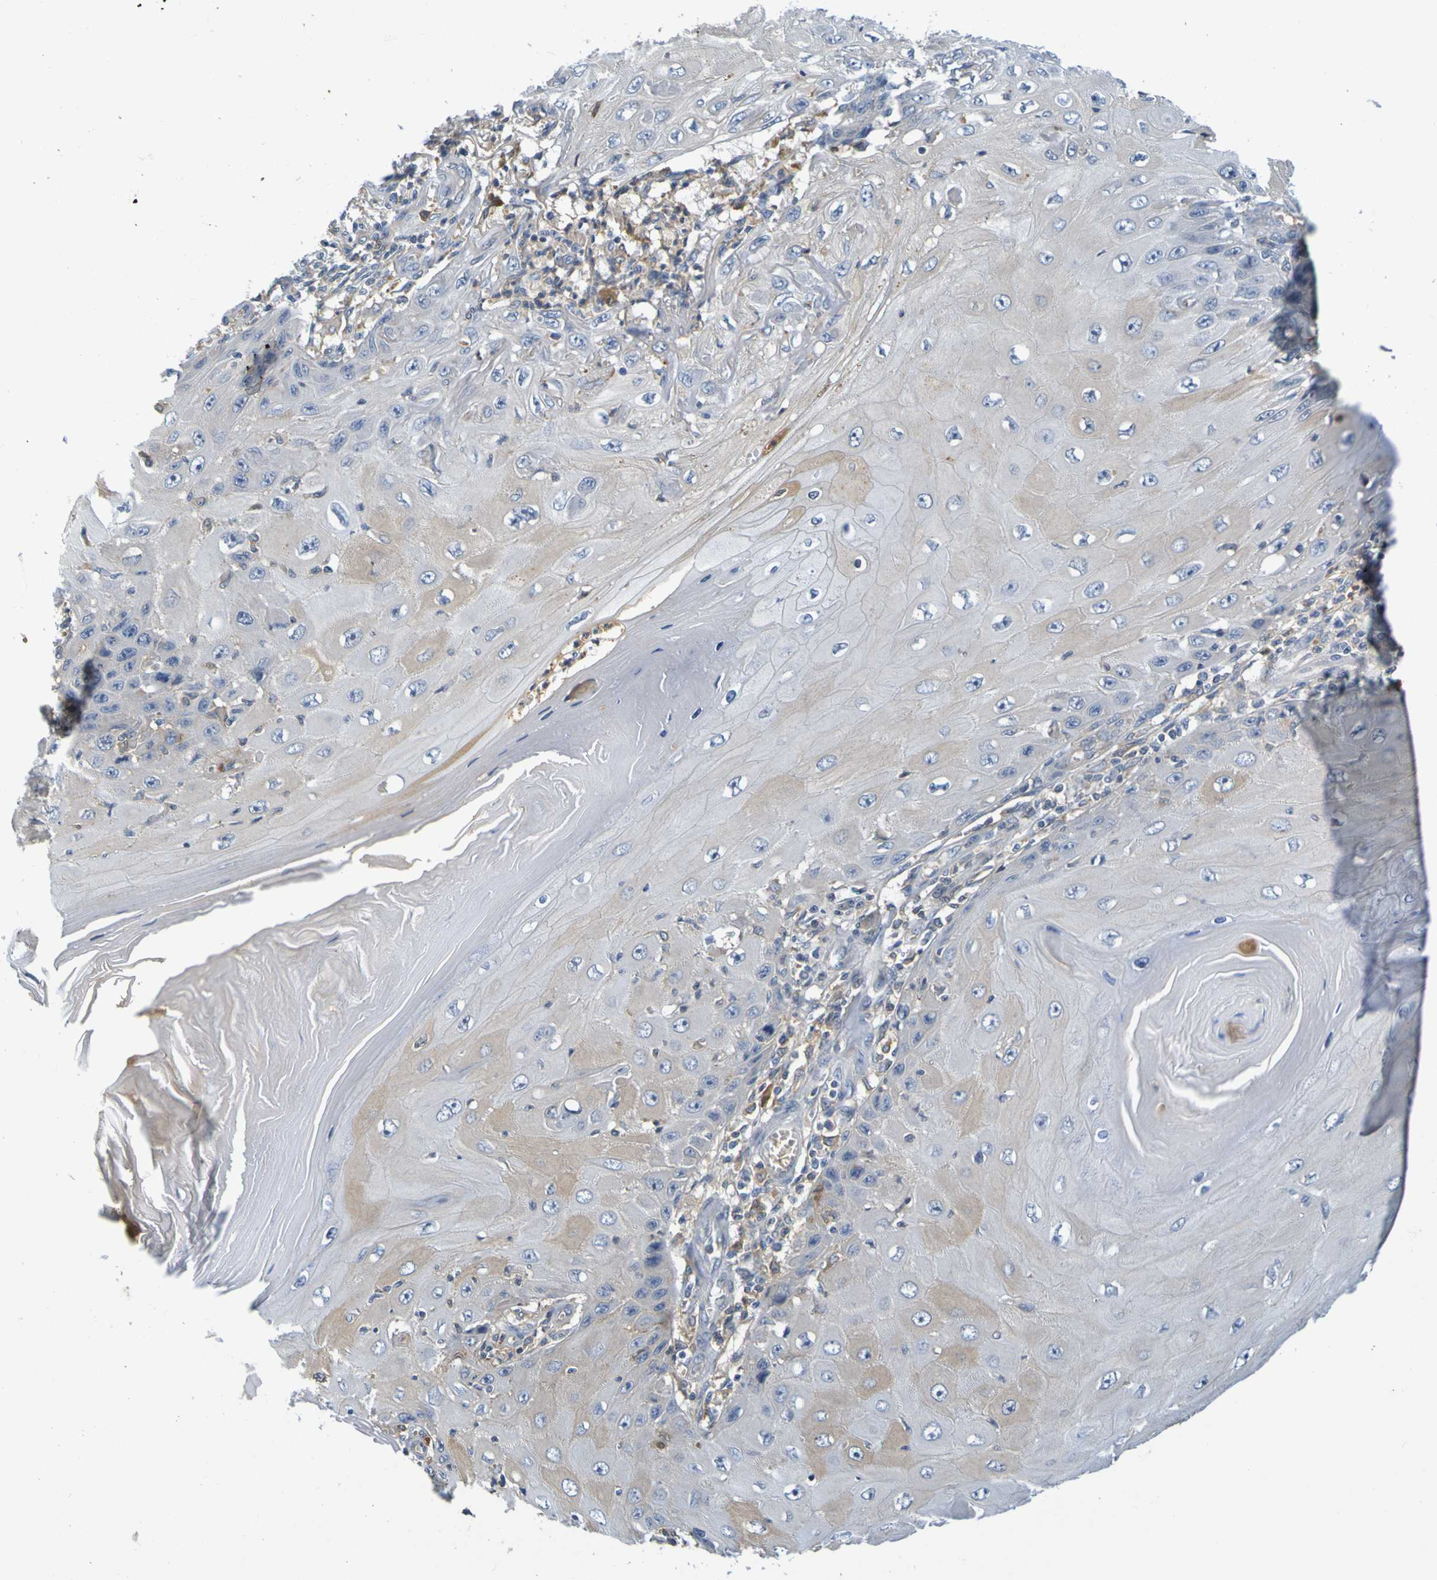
{"staining": {"intensity": "weak", "quantity": "<25%", "location": "cytoplasmic/membranous"}, "tissue": "skin cancer", "cell_type": "Tumor cells", "image_type": "cancer", "snomed": [{"axis": "morphology", "description": "Squamous cell carcinoma, NOS"}, {"axis": "topography", "description": "Skin"}], "caption": "Skin squamous cell carcinoma was stained to show a protein in brown. There is no significant staining in tumor cells.", "gene": "C1QA", "patient": {"sex": "female", "age": 73}}